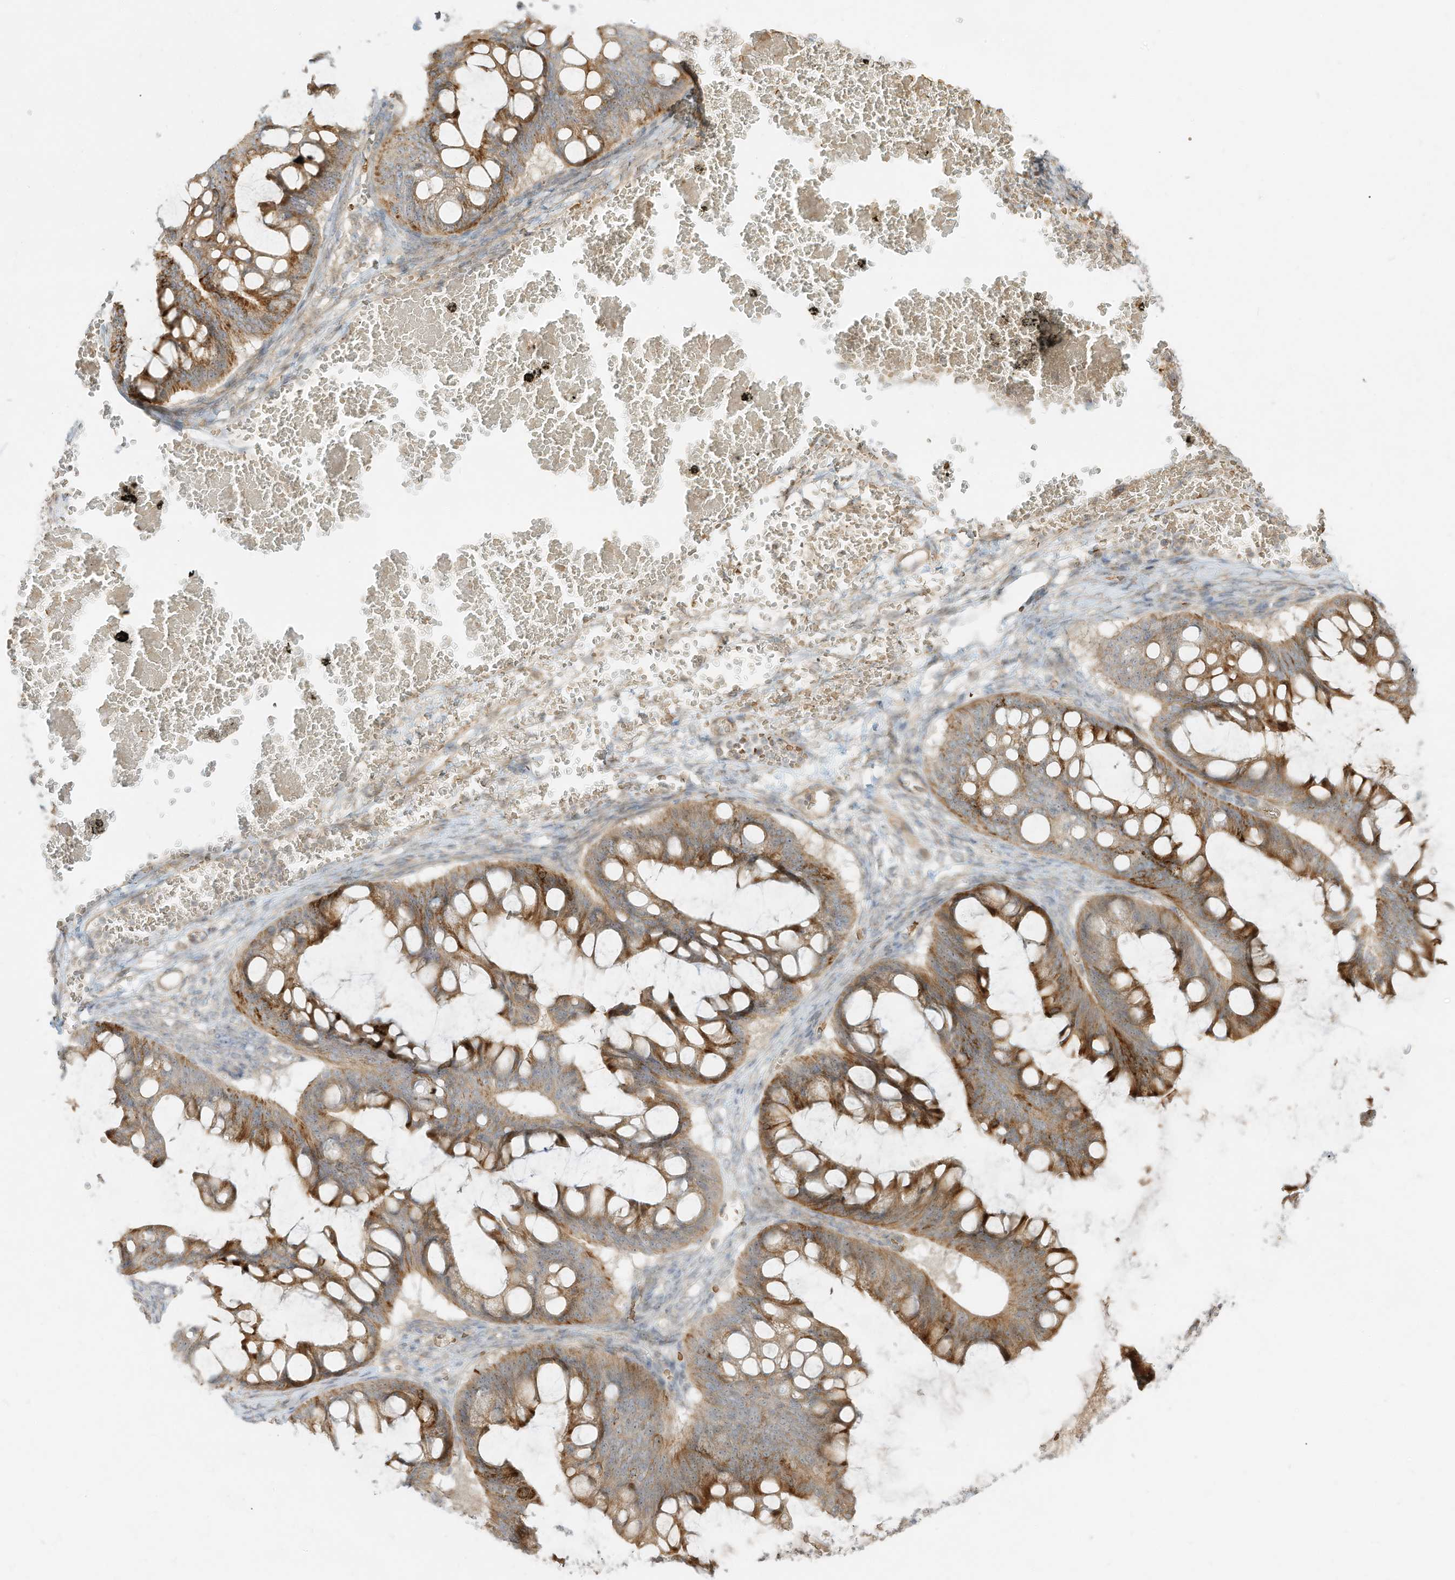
{"staining": {"intensity": "strong", "quantity": ">75%", "location": "cytoplasmic/membranous"}, "tissue": "ovarian cancer", "cell_type": "Tumor cells", "image_type": "cancer", "snomed": [{"axis": "morphology", "description": "Cystadenocarcinoma, mucinous, NOS"}, {"axis": "topography", "description": "Ovary"}], "caption": "A brown stain highlights strong cytoplasmic/membranous positivity of a protein in ovarian mucinous cystadenocarcinoma tumor cells. (DAB (3,3'-diaminobenzidine) = brown stain, brightfield microscopy at high magnification).", "gene": "OFD1", "patient": {"sex": "female", "age": 73}}